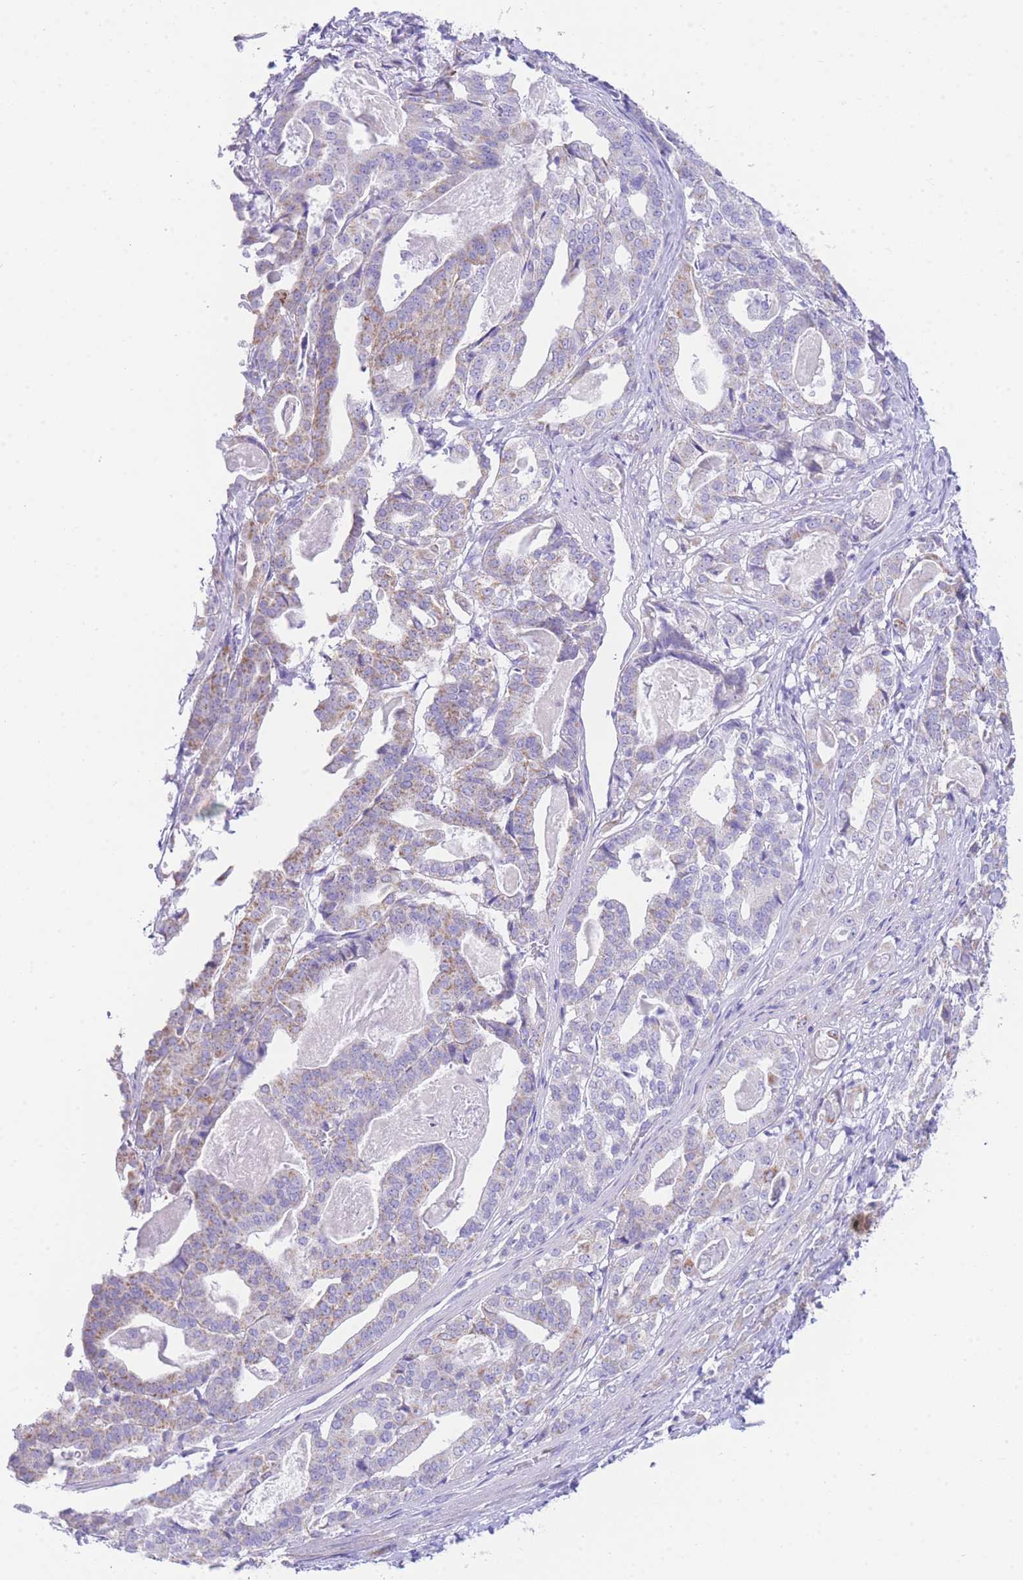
{"staining": {"intensity": "weak", "quantity": "25%-75%", "location": "cytoplasmic/membranous"}, "tissue": "stomach cancer", "cell_type": "Tumor cells", "image_type": "cancer", "snomed": [{"axis": "morphology", "description": "Adenocarcinoma, NOS"}, {"axis": "topography", "description": "Stomach"}], "caption": "This is a histology image of IHC staining of stomach cancer, which shows weak staining in the cytoplasmic/membranous of tumor cells.", "gene": "ACSM4", "patient": {"sex": "male", "age": 48}}